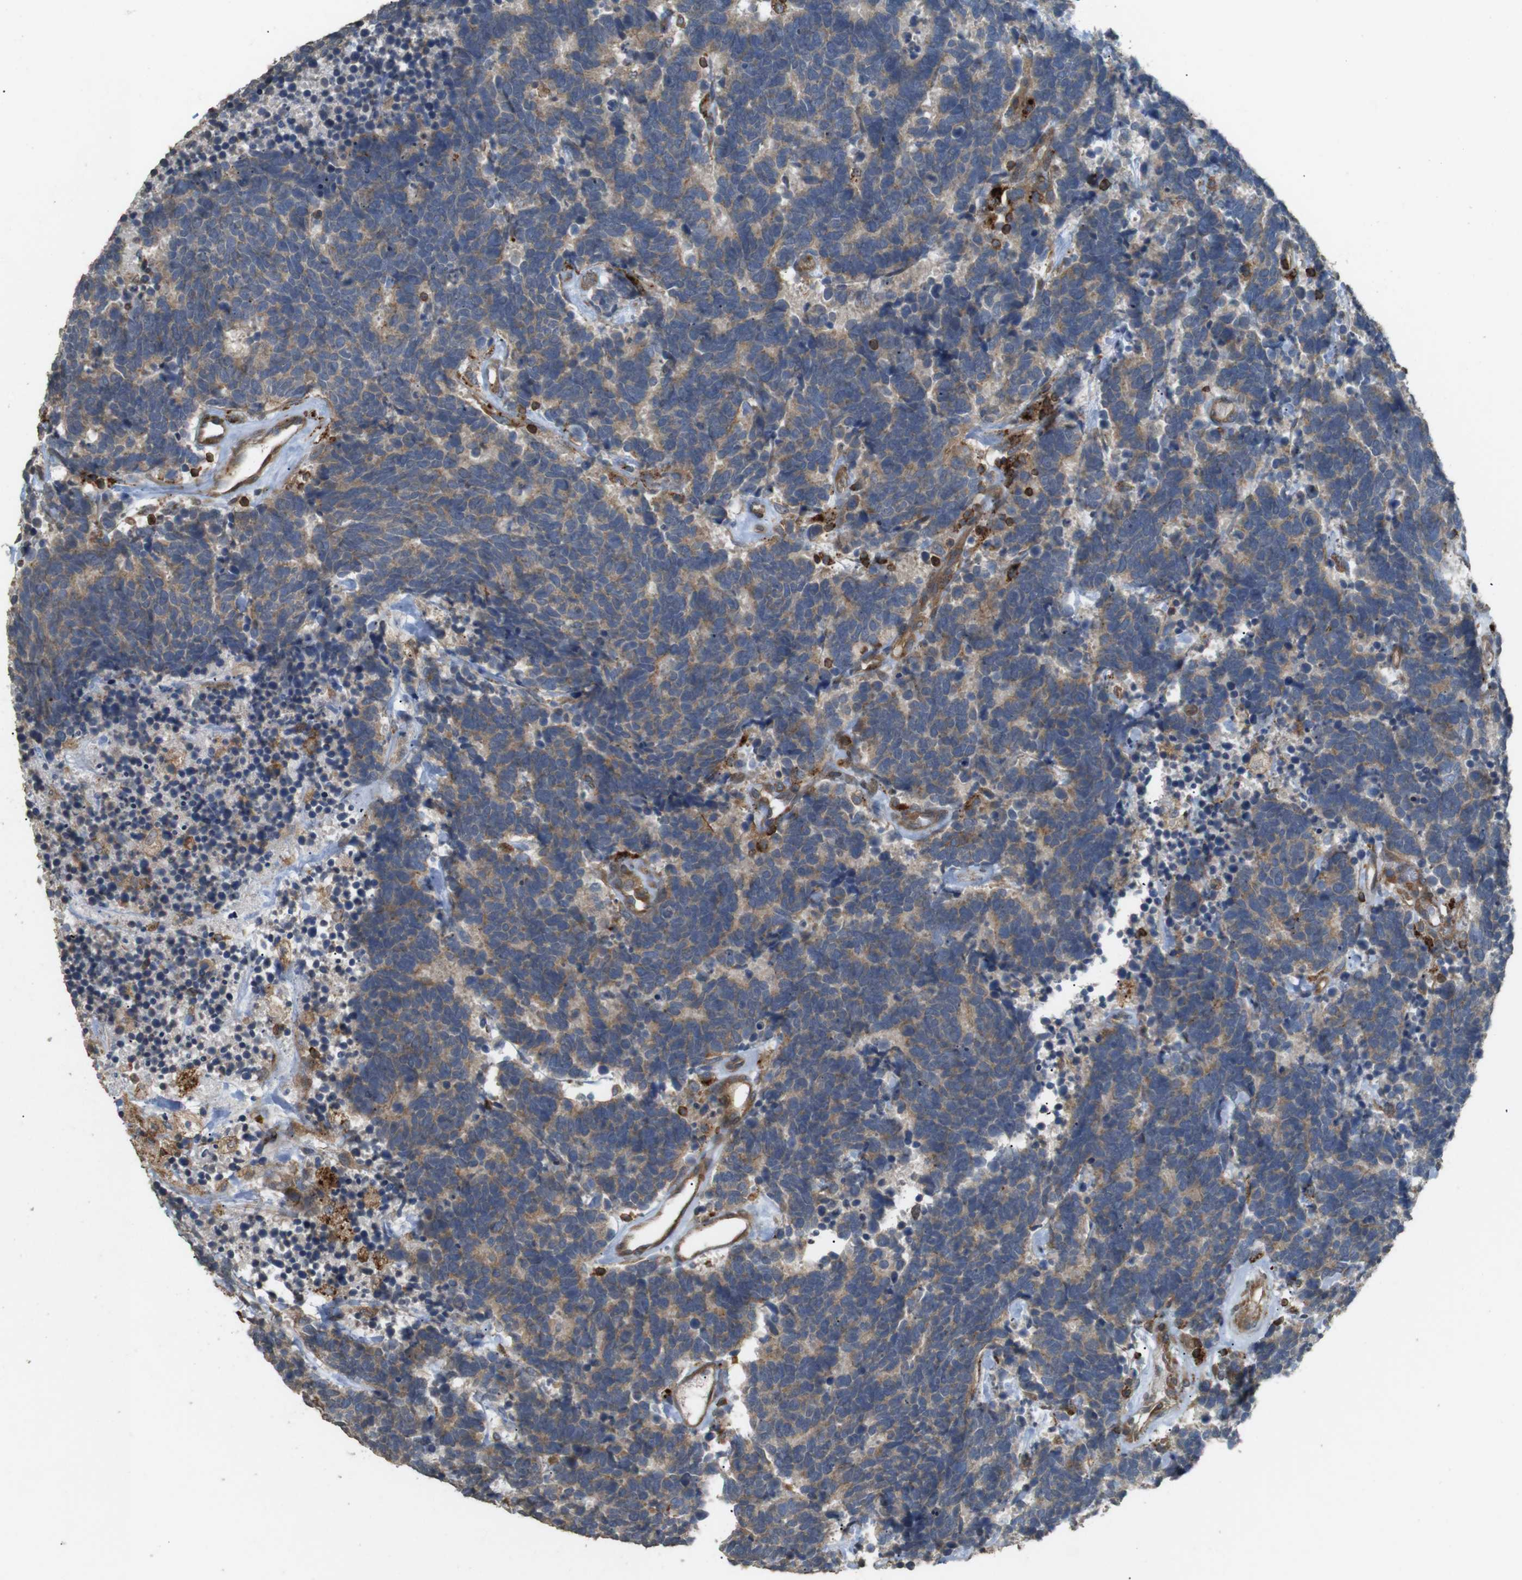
{"staining": {"intensity": "moderate", "quantity": ">75%", "location": "cytoplasmic/membranous"}, "tissue": "carcinoid", "cell_type": "Tumor cells", "image_type": "cancer", "snomed": [{"axis": "morphology", "description": "Carcinoma, NOS"}, {"axis": "morphology", "description": "Carcinoid, malignant, NOS"}, {"axis": "topography", "description": "Urinary bladder"}], "caption": "Immunohistochemical staining of human carcinoid exhibits moderate cytoplasmic/membranous protein staining in approximately >75% of tumor cells.", "gene": "KSR1", "patient": {"sex": "male", "age": 57}}